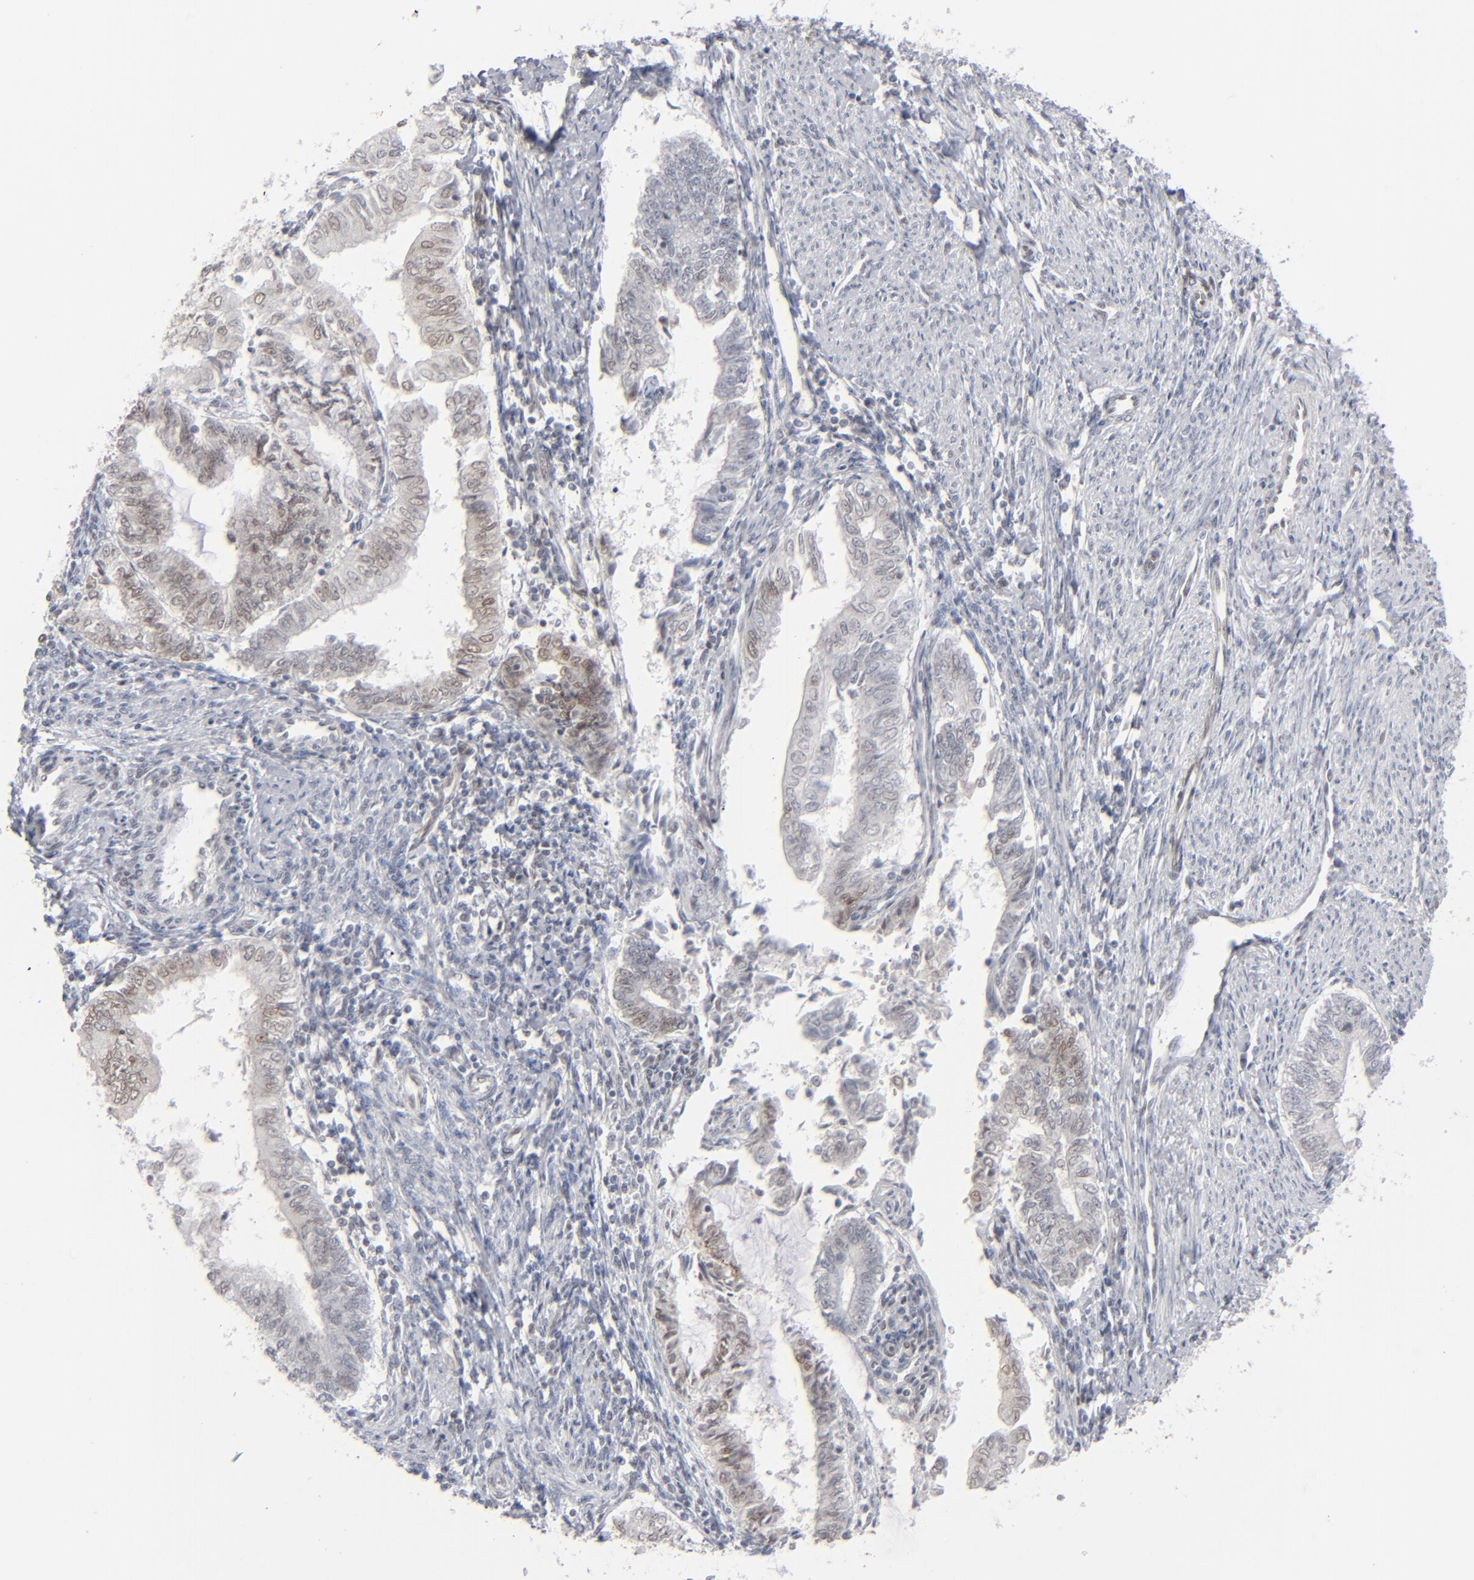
{"staining": {"intensity": "moderate", "quantity": "<25%", "location": "nuclear"}, "tissue": "endometrial cancer", "cell_type": "Tumor cells", "image_type": "cancer", "snomed": [{"axis": "morphology", "description": "Adenocarcinoma, NOS"}, {"axis": "topography", "description": "Endometrium"}], "caption": "A histopathology image showing moderate nuclear expression in approximately <25% of tumor cells in endometrial adenocarcinoma, as visualized by brown immunohistochemical staining.", "gene": "IRF9", "patient": {"sex": "female", "age": 66}}